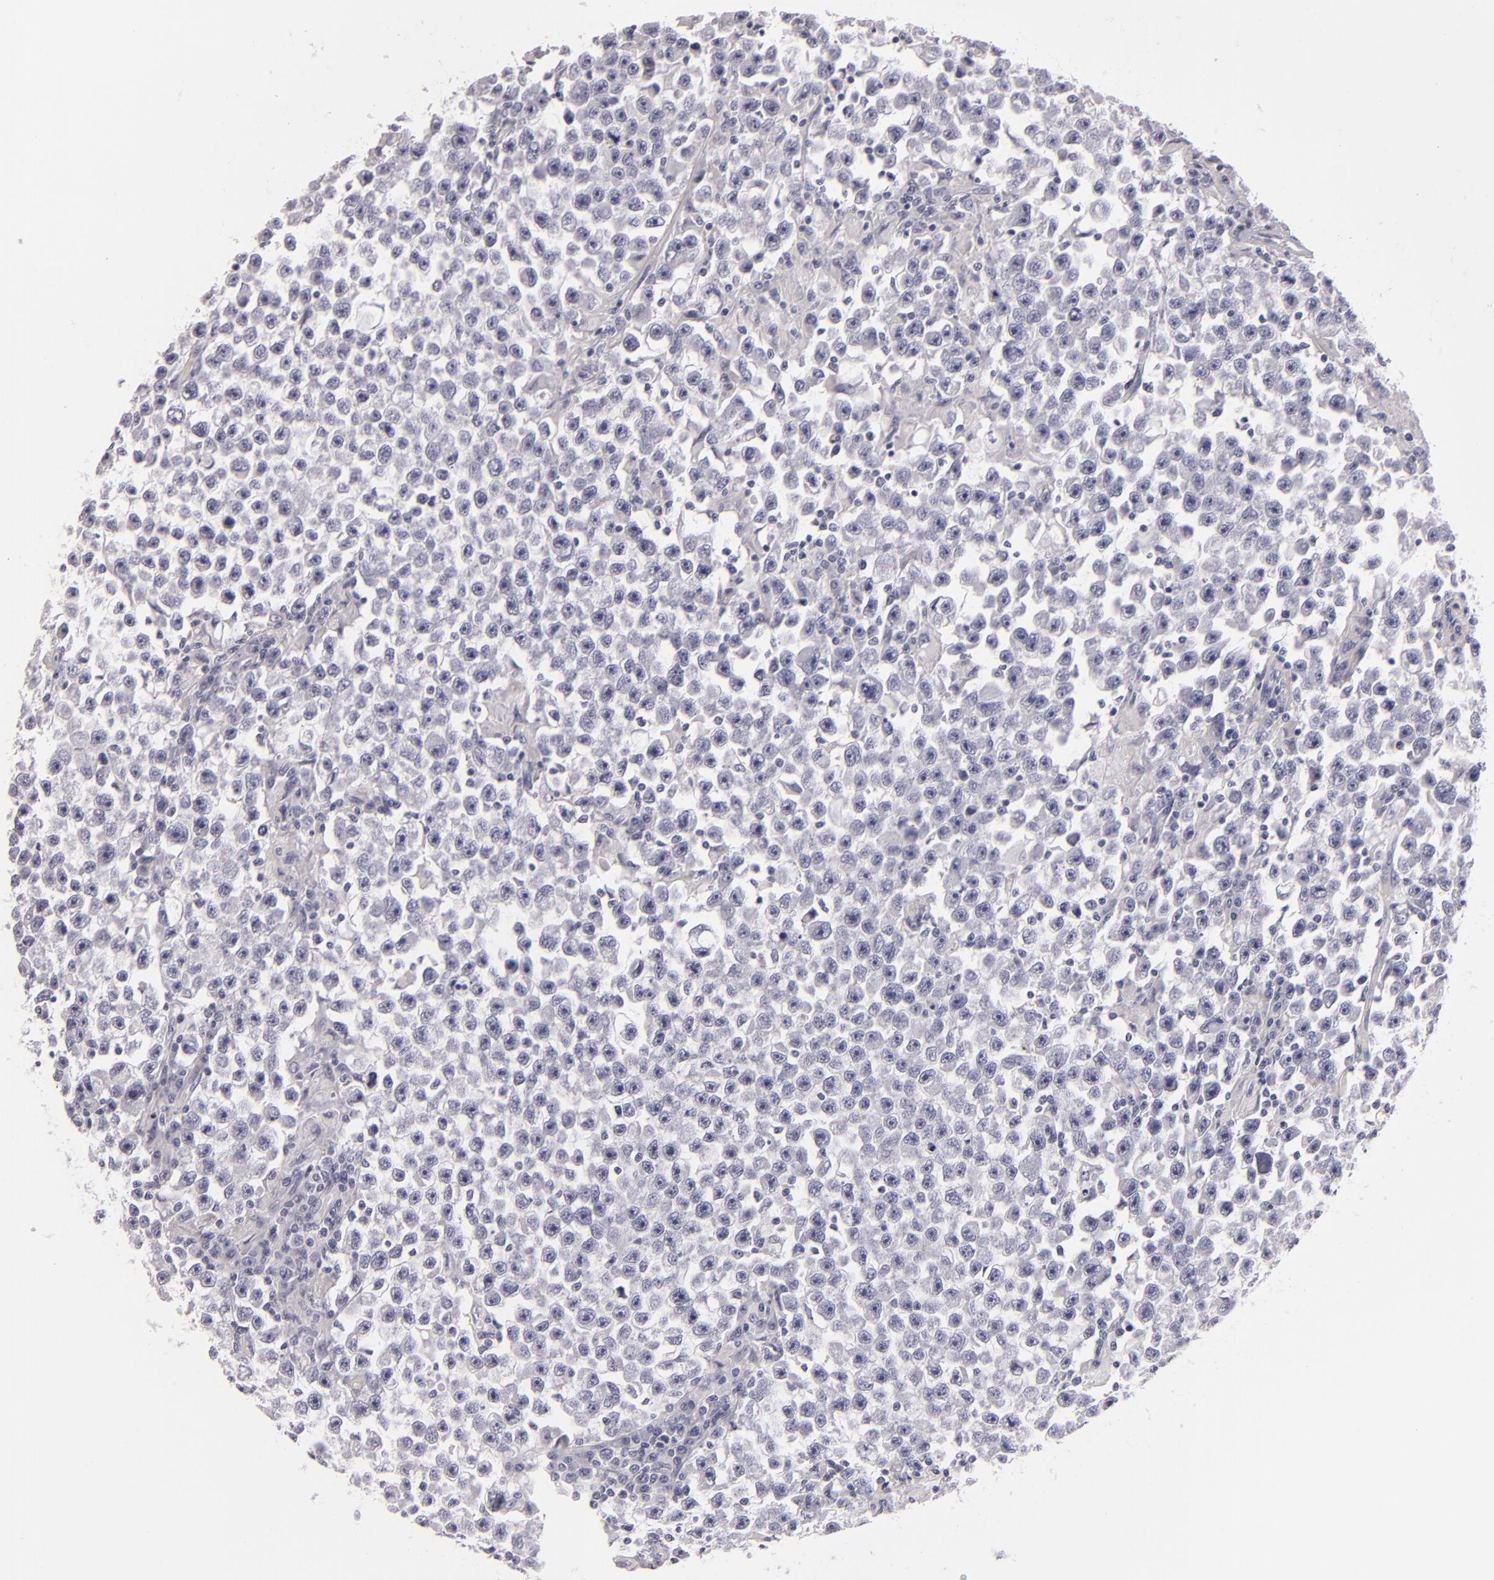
{"staining": {"intensity": "negative", "quantity": "none", "location": "none"}, "tissue": "testis cancer", "cell_type": "Tumor cells", "image_type": "cancer", "snomed": [{"axis": "morphology", "description": "Seminoma, NOS"}, {"axis": "topography", "description": "Testis"}], "caption": "Immunohistochemistry (IHC) micrograph of testis seminoma stained for a protein (brown), which demonstrates no positivity in tumor cells.", "gene": "F13A1", "patient": {"sex": "male", "age": 33}}